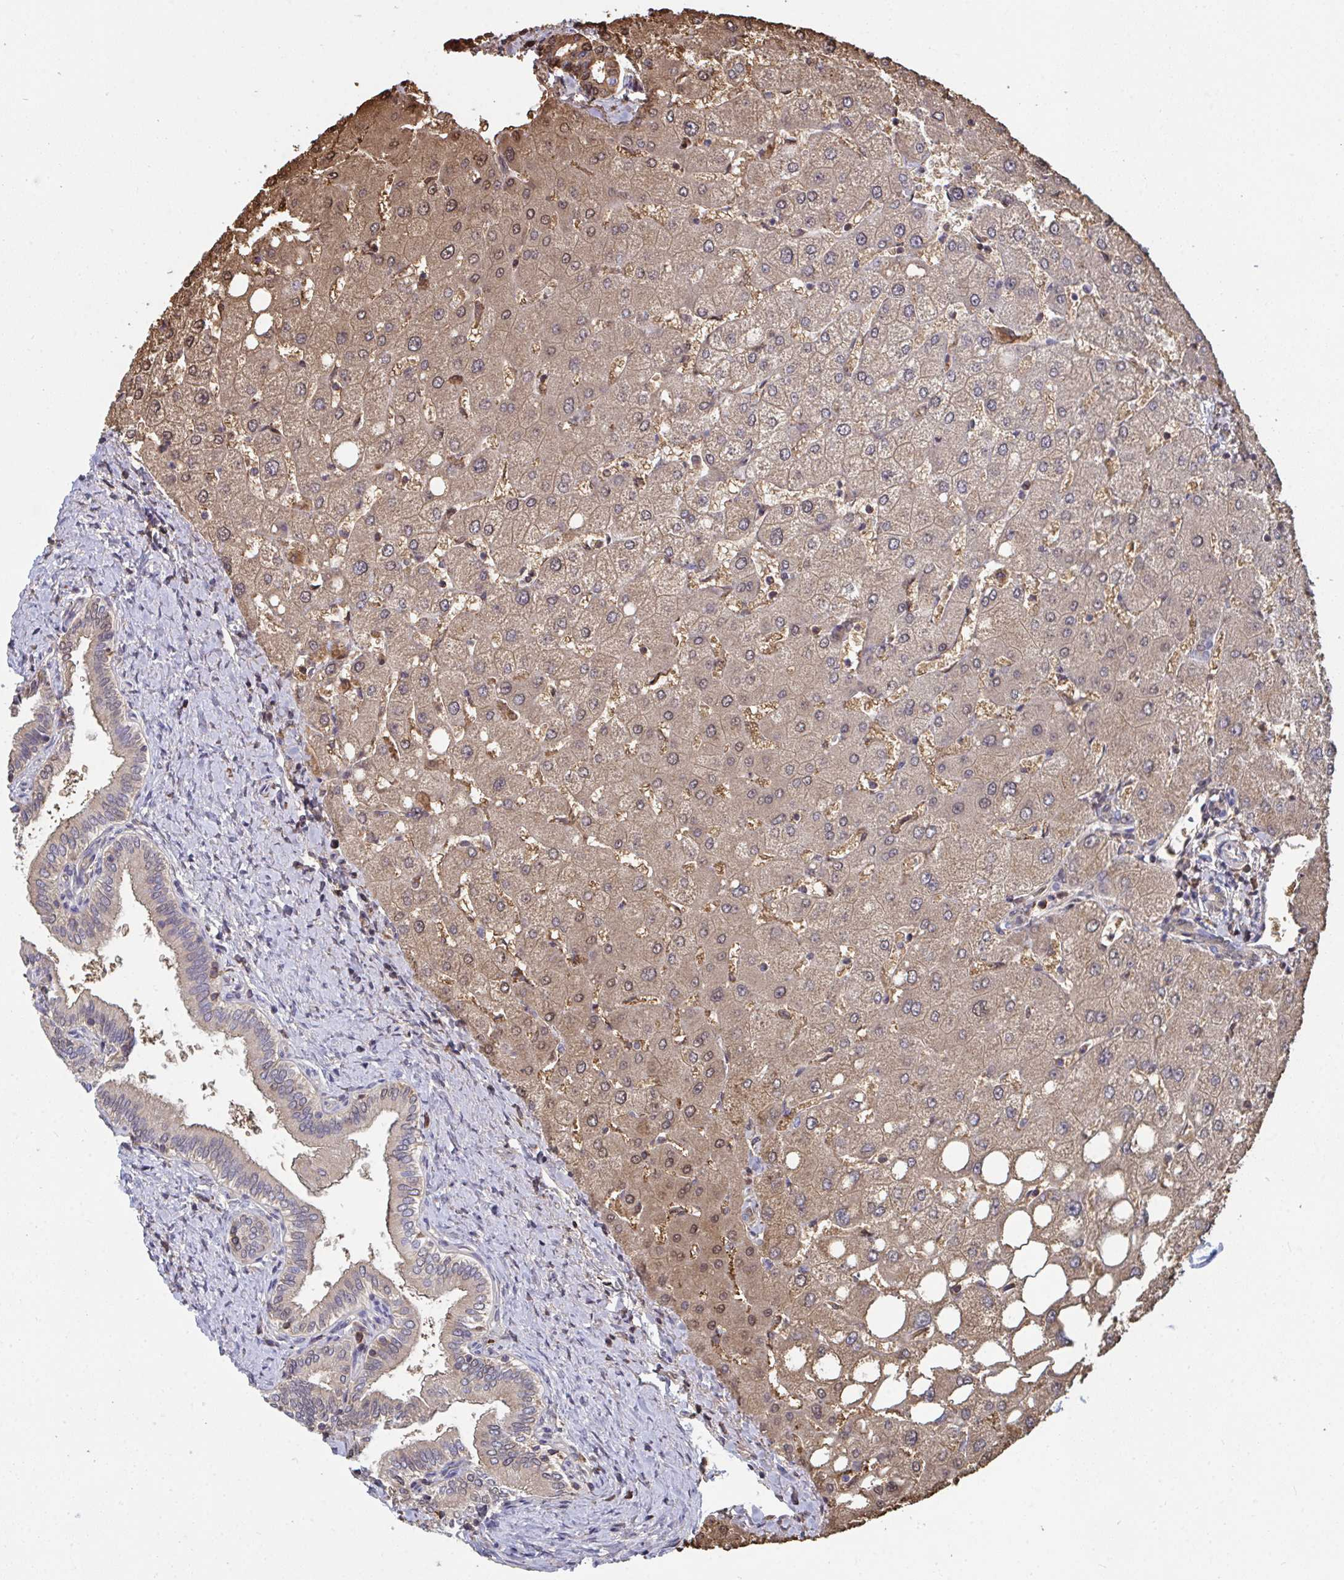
{"staining": {"intensity": "weak", "quantity": "<25%", "location": "cytoplasmic/membranous"}, "tissue": "liver", "cell_type": "Cholangiocytes", "image_type": "normal", "snomed": [{"axis": "morphology", "description": "Normal tissue, NOS"}, {"axis": "topography", "description": "Liver"}], "caption": "A high-resolution micrograph shows immunohistochemistry (IHC) staining of normal liver, which displays no significant staining in cholangiocytes. The staining is performed using DAB (3,3'-diaminobenzidine) brown chromogen with nuclei counter-stained in using hematoxylin.", "gene": "TTC9C", "patient": {"sex": "female", "age": 54}}